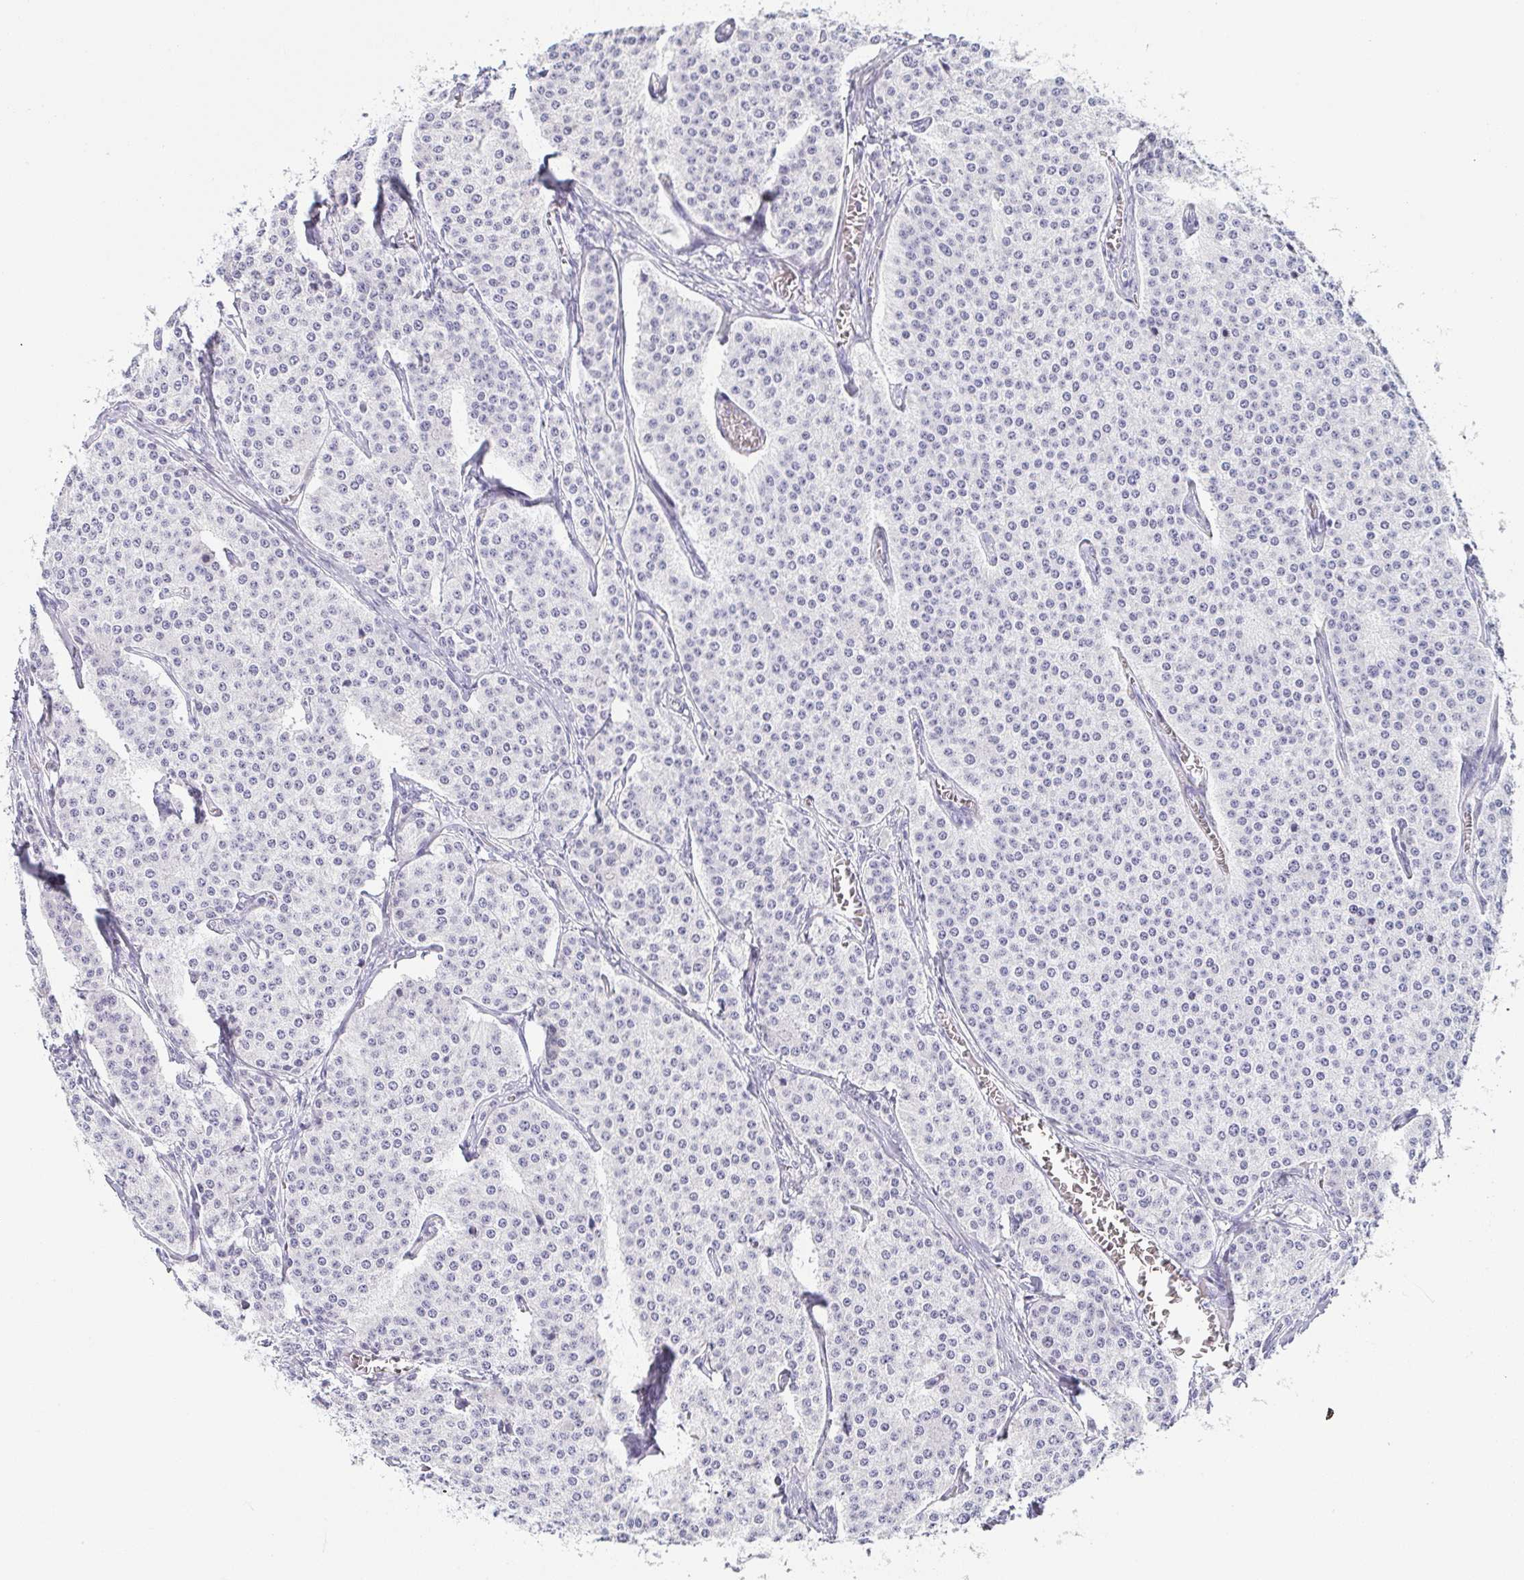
{"staining": {"intensity": "negative", "quantity": "none", "location": "none"}, "tissue": "carcinoid", "cell_type": "Tumor cells", "image_type": "cancer", "snomed": [{"axis": "morphology", "description": "Carcinoid, malignant, NOS"}, {"axis": "topography", "description": "Small intestine"}], "caption": "IHC image of neoplastic tissue: human carcinoid stained with DAB displays no significant protein positivity in tumor cells. The staining is performed using DAB brown chromogen with nuclei counter-stained in using hematoxylin.", "gene": "ZG16B", "patient": {"sex": "female", "age": 64}}